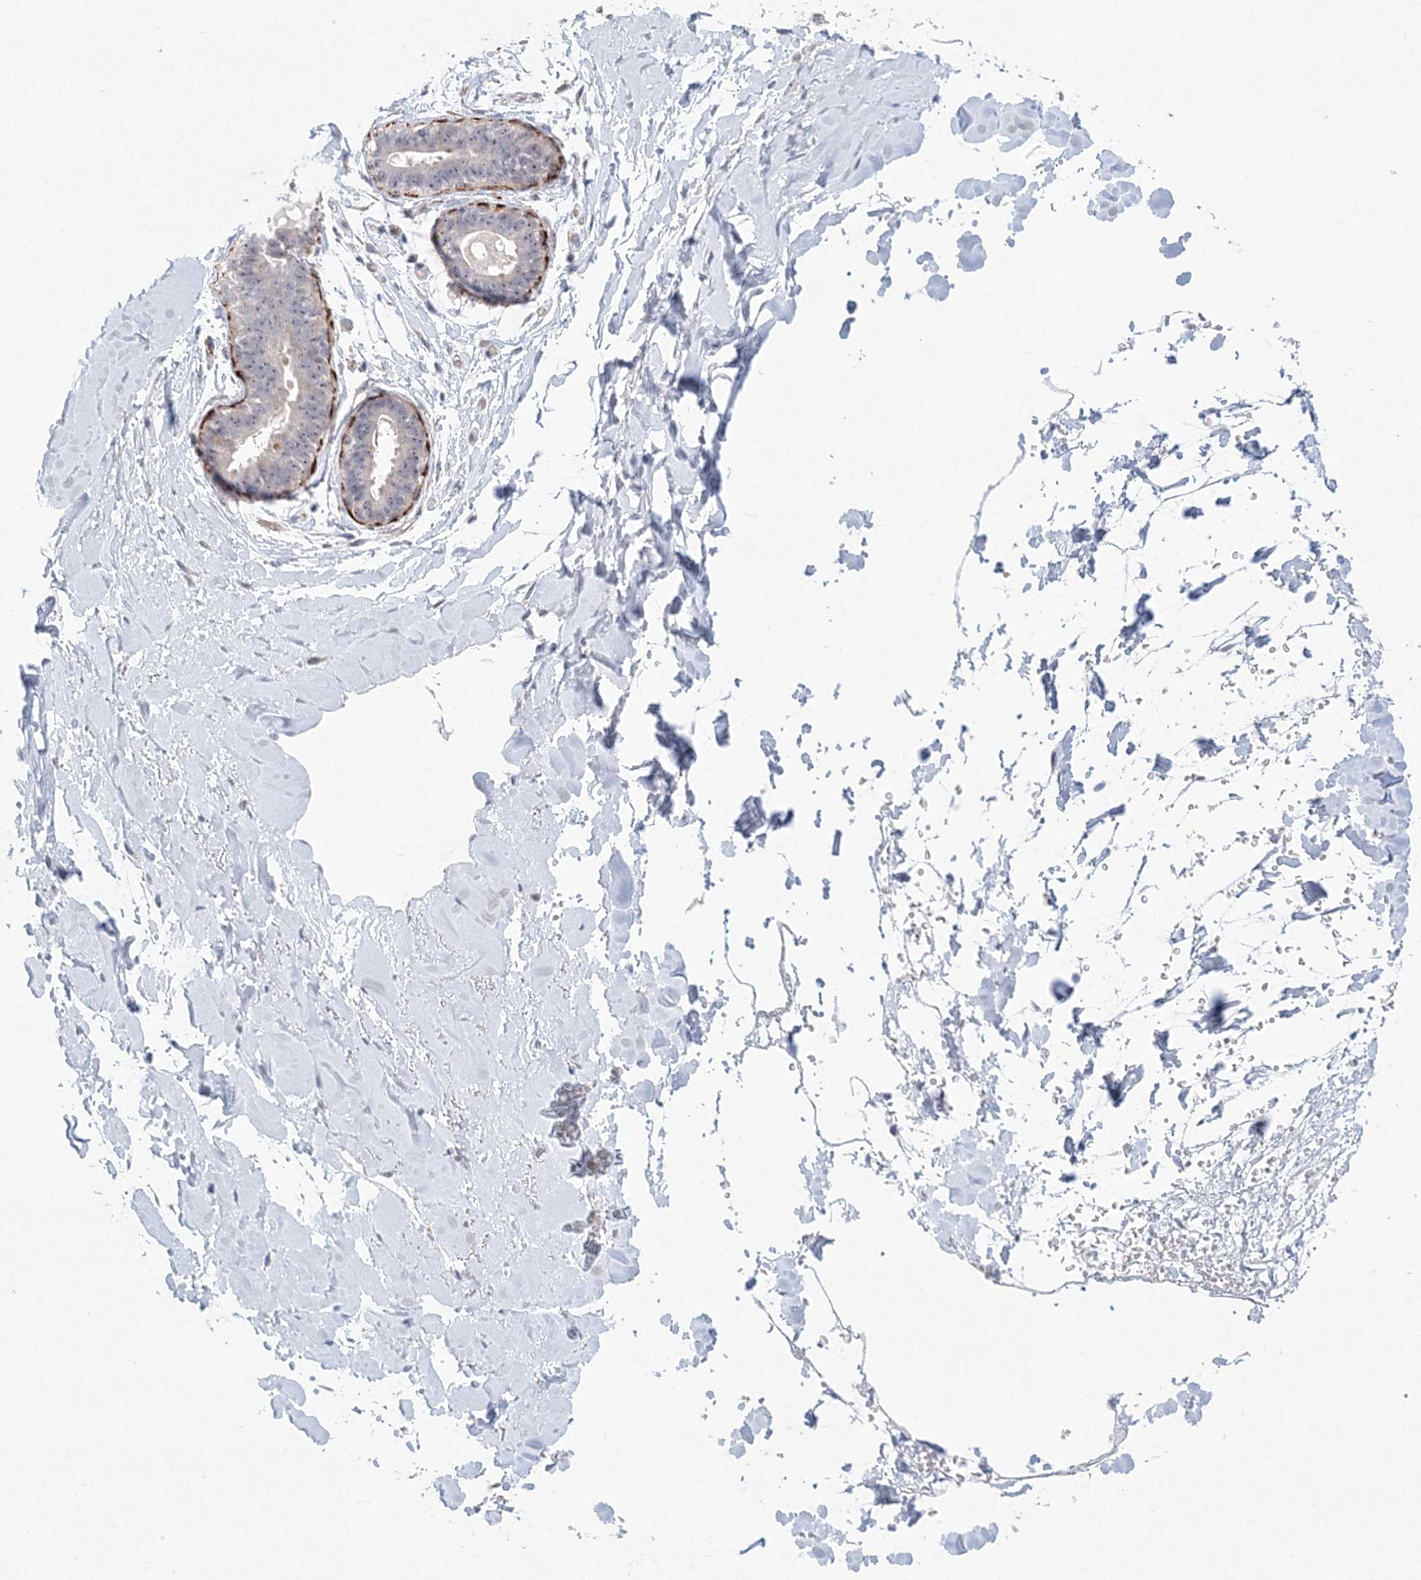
{"staining": {"intensity": "negative", "quantity": "none", "location": "none"}, "tissue": "adipose tissue", "cell_type": "Adipocytes", "image_type": "normal", "snomed": [{"axis": "morphology", "description": "Normal tissue, NOS"}, {"axis": "topography", "description": "Breast"}], "caption": "Benign adipose tissue was stained to show a protein in brown. There is no significant expression in adipocytes.", "gene": "SIRT7", "patient": {"sex": "female", "age": 26}}